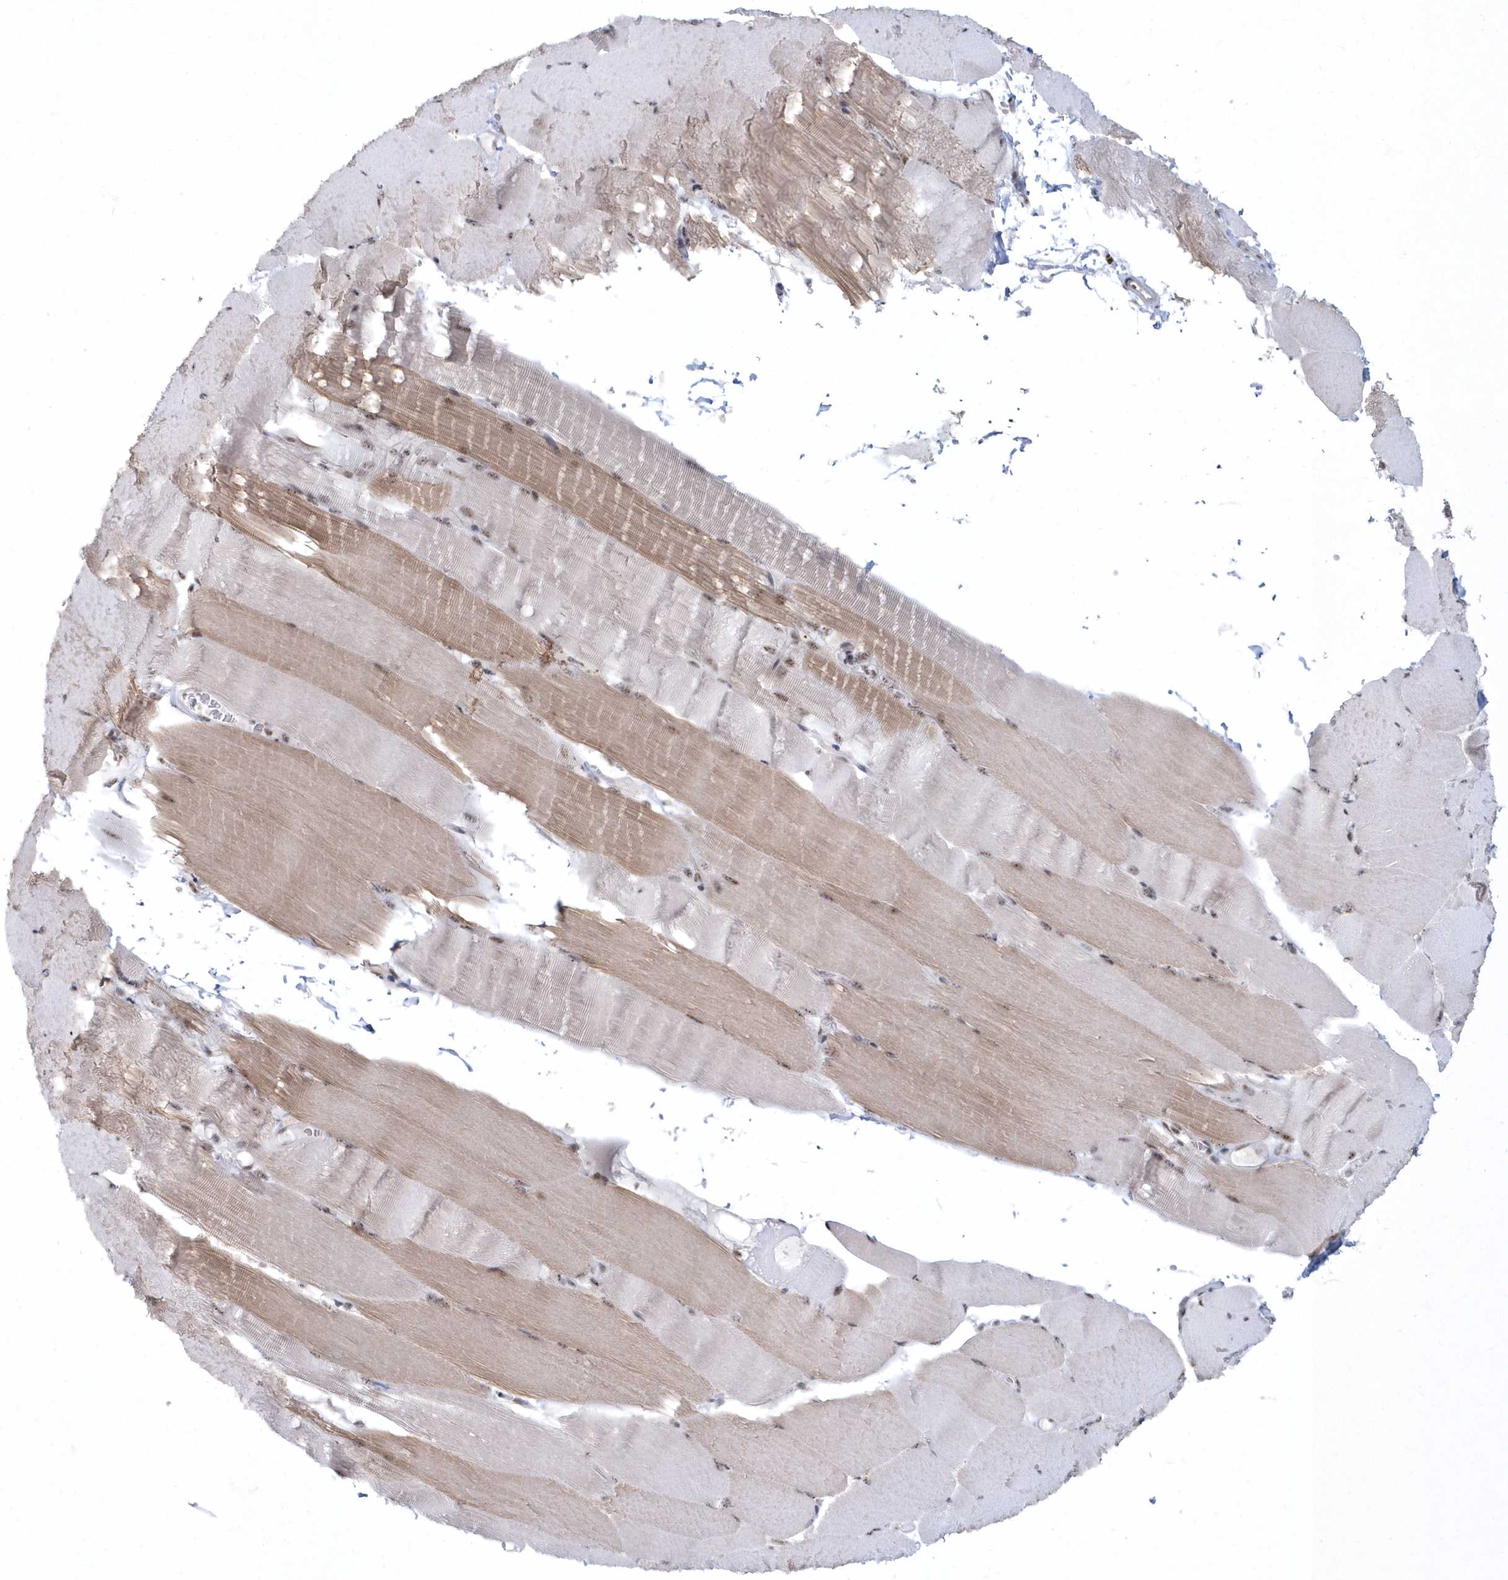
{"staining": {"intensity": "moderate", "quantity": "25%-75%", "location": "nuclear"}, "tissue": "skeletal muscle", "cell_type": "Myocytes", "image_type": "normal", "snomed": [{"axis": "morphology", "description": "Normal tissue, NOS"}, {"axis": "topography", "description": "Skeletal muscle"}, {"axis": "topography", "description": "Parathyroid gland"}], "caption": "Moderate nuclear positivity is appreciated in about 25%-75% of myocytes in normal skeletal muscle.", "gene": "KDM6B", "patient": {"sex": "female", "age": 37}}